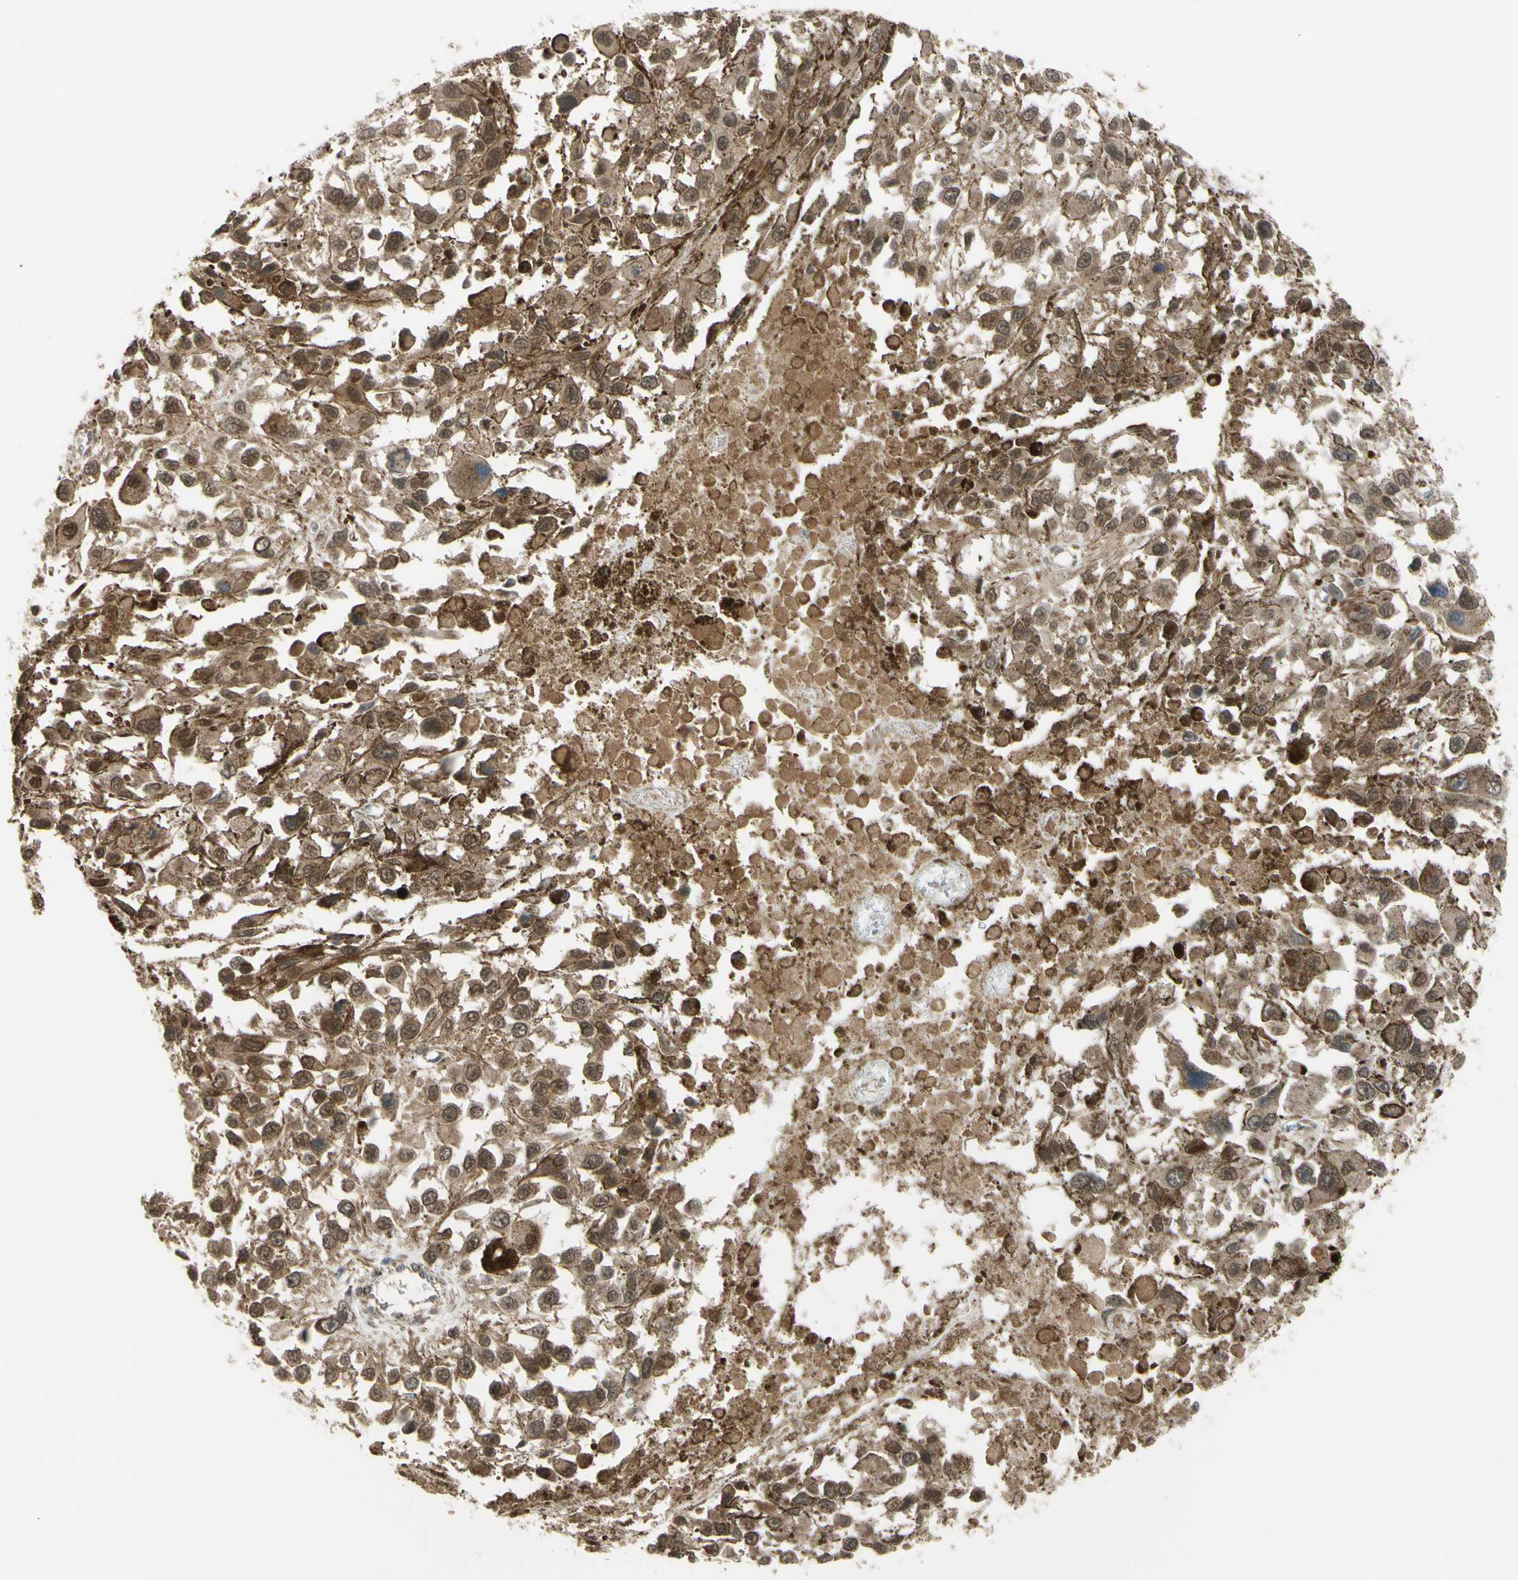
{"staining": {"intensity": "moderate", "quantity": ">75%", "location": "cytoplasmic/membranous,nuclear"}, "tissue": "melanoma", "cell_type": "Tumor cells", "image_type": "cancer", "snomed": [{"axis": "morphology", "description": "Malignant melanoma, Metastatic site"}, {"axis": "topography", "description": "Lymph node"}], "caption": "A photomicrograph of melanoma stained for a protein demonstrates moderate cytoplasmic/membranous and nuclear brown staining in tumor cells.", "gene": "FLII", "patient": {"sex": "male", "age": 59}}